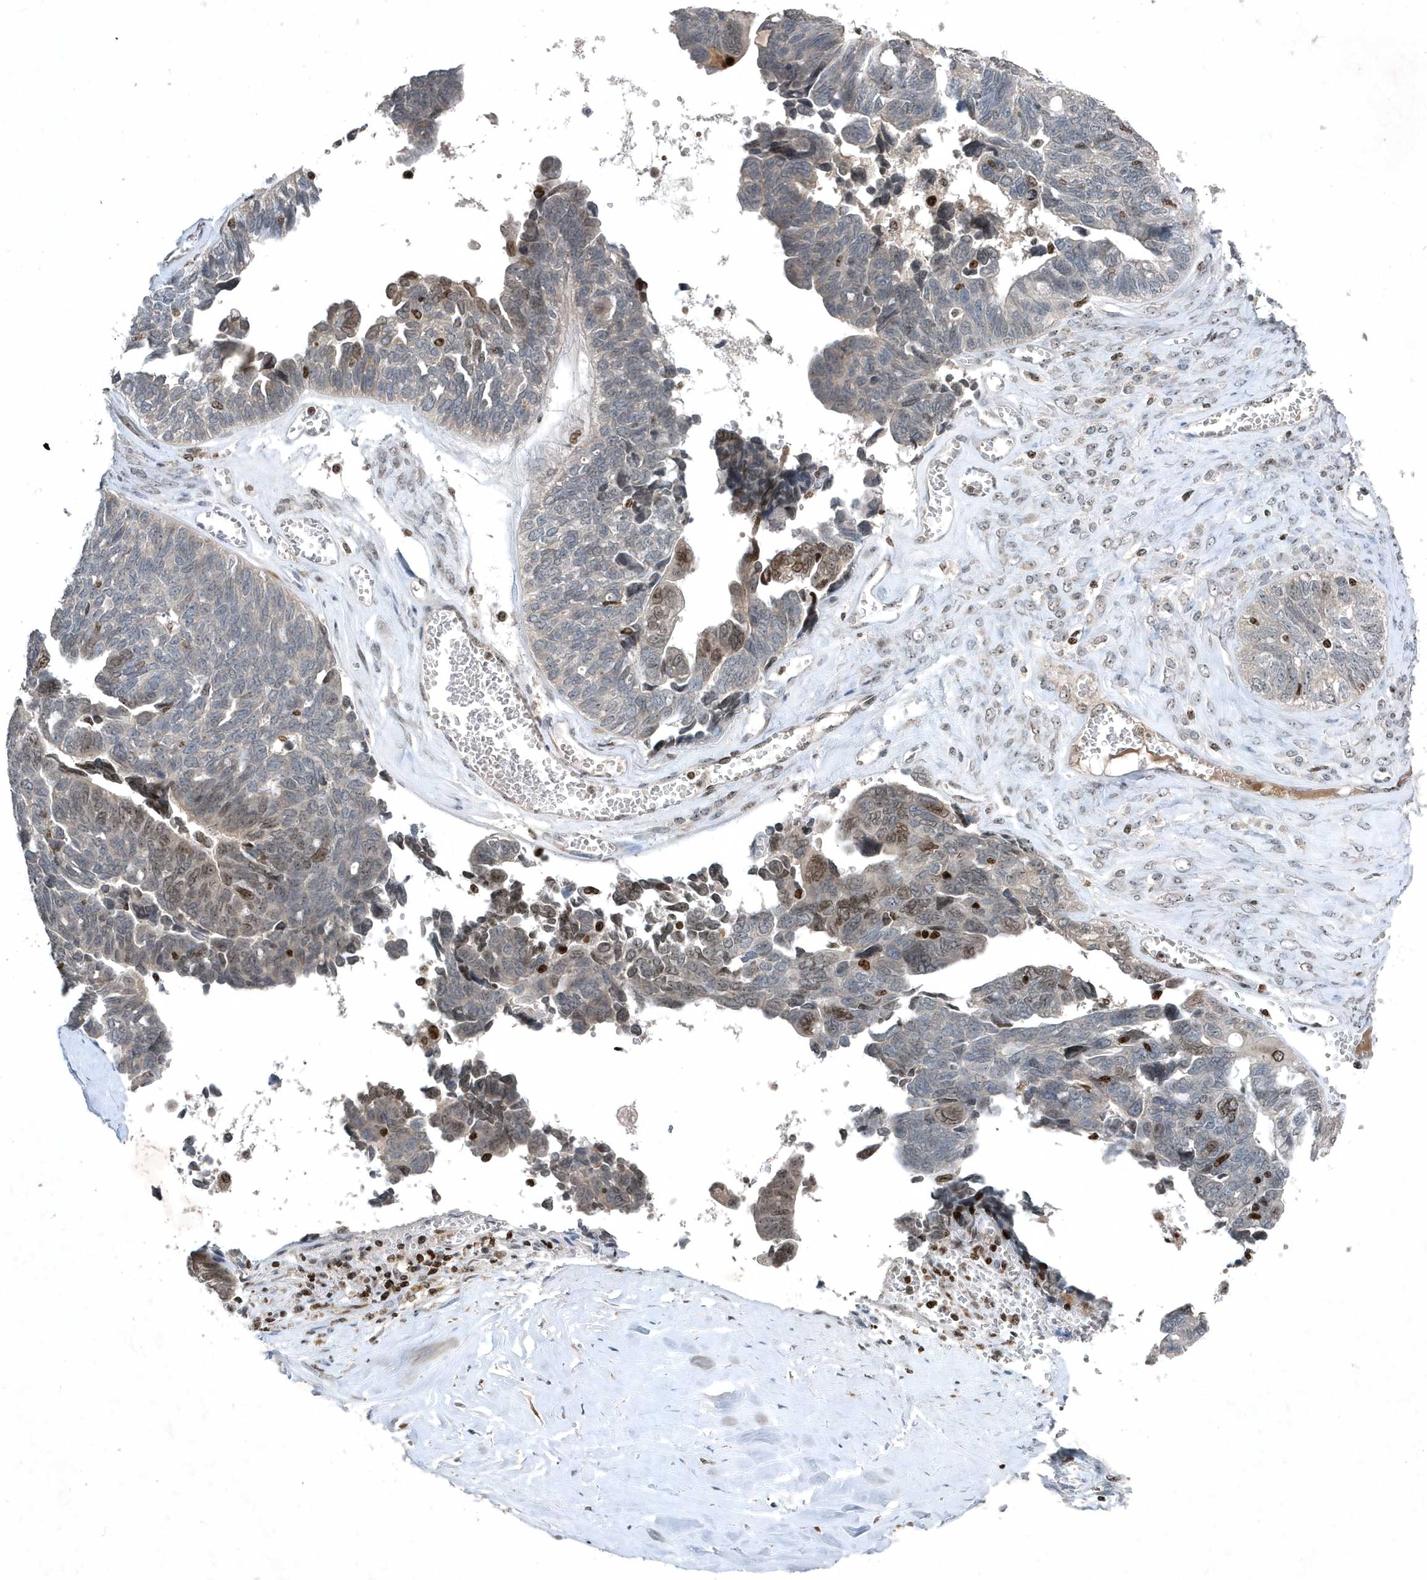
{"staining": {"intensity": "moderate", "quantity": ">75%", "location": "nuclear"}, "tissue": "ovarian cancer", "cell_type": "Tumor cells", "image_type": "cancer", "snomed": [{"axis": "morphology", "description": "Cystadenocarcinoma, serous, NOS"}, {"axis": "topography", "description": "Ovary"}], "caption": "IHC micrograph of neoplastic tissue: human ovarian cancer stained using immunohistochemistry (IHC) exhibits medium levels of moderate protein expression localized specifically in the nuclear of tumor cells, appearing as a nuclear brown color.", "gene": "QTRT2", "patient": {"sex": "female", "age": 79}}